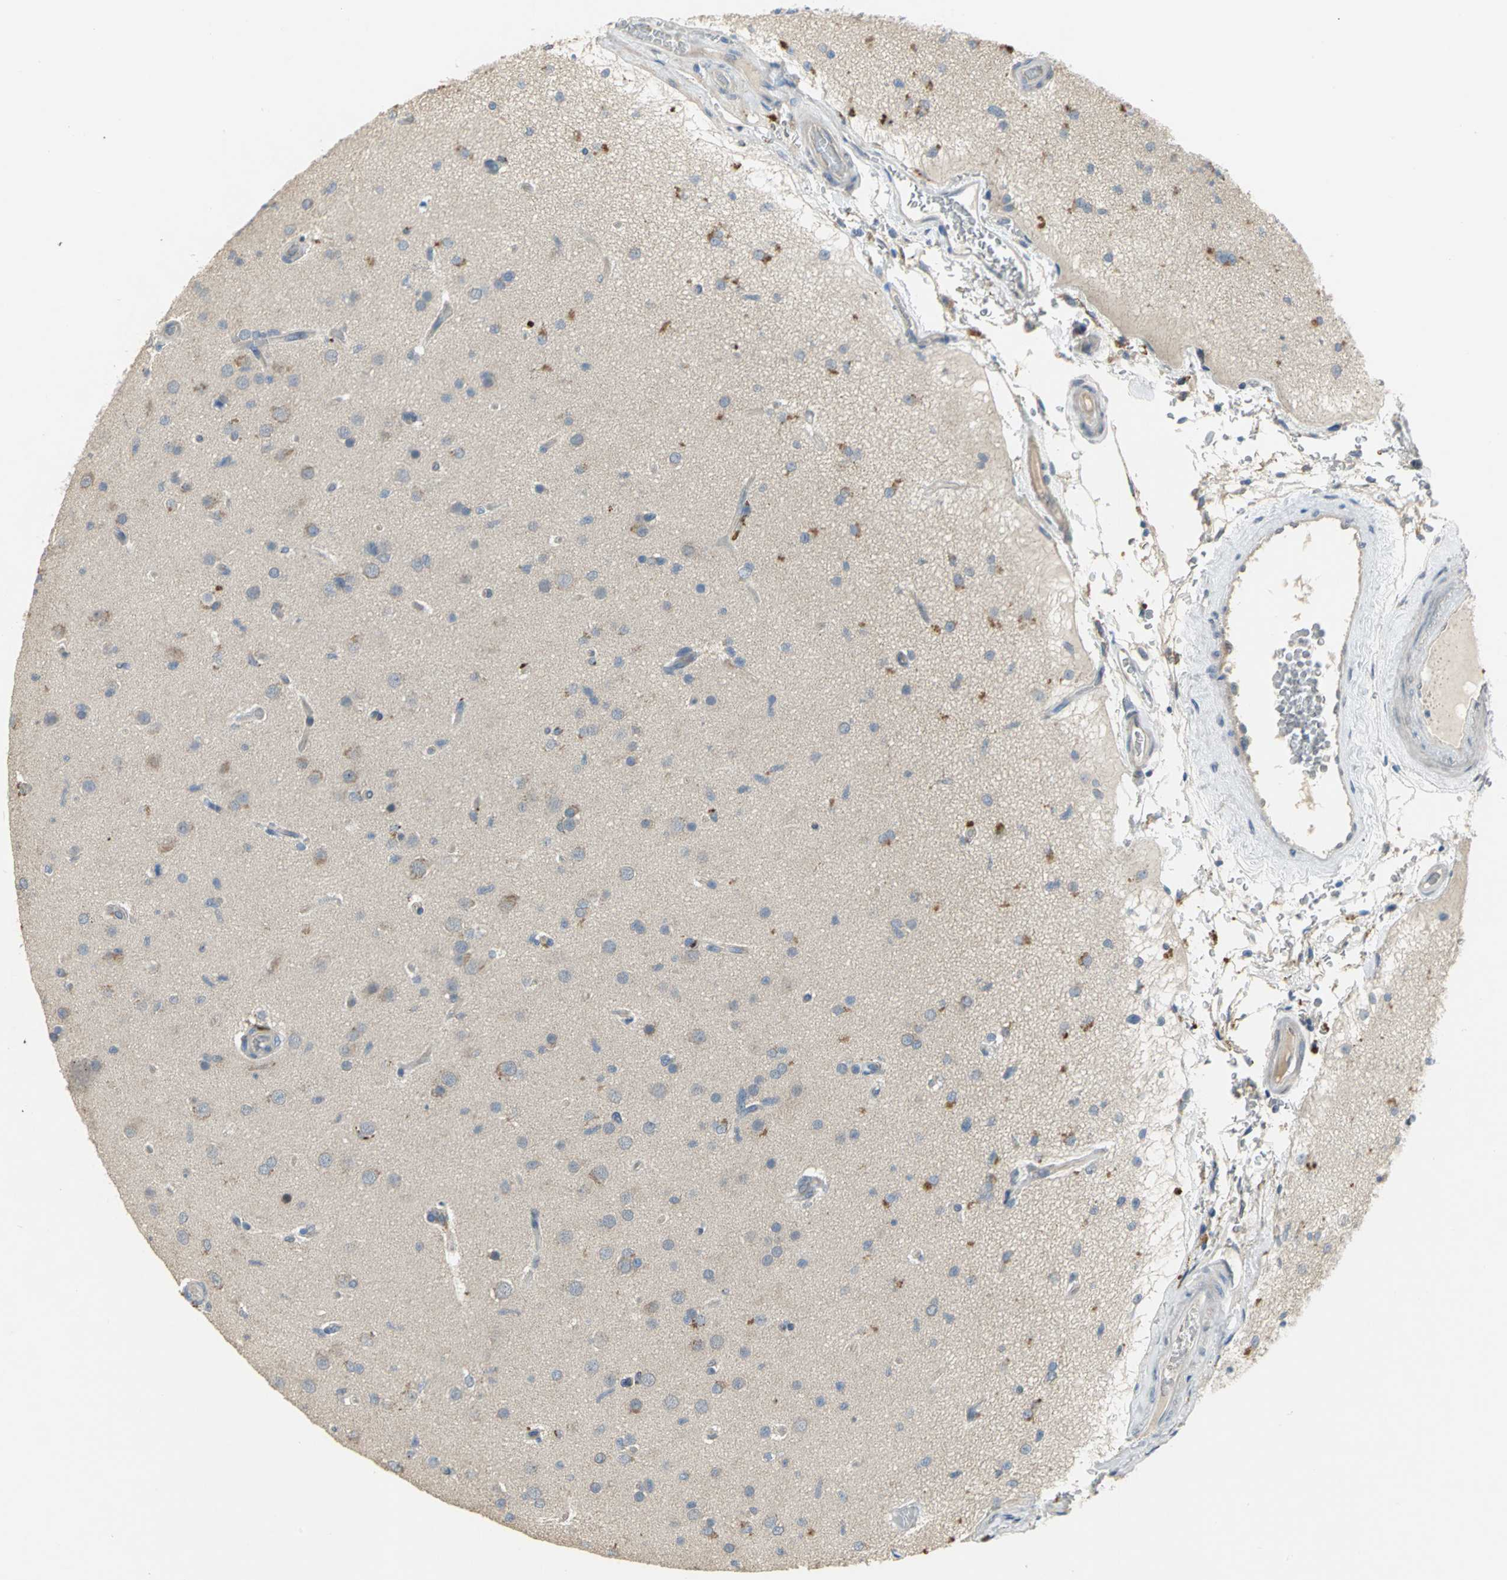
{"staining": {"intensity": "weak", "quantity": "25%-75%", "location": "cytoplasmic/membranous"}, "tissue": "glioma", "cell_type": "Tumor cells", "image_type": "cancer", "snomed": [{"axis": "morphology", "description": "Glioma, malignant, High grade"}, {"axis": "topography", "description": "Brain"}], "caption": "A photomicrograph showing weak cytoplasmic/membranous positivity in about 25%-75% of tumor cells in glioma, as visualized by brown immunohistochemical staining.", "gene": "IL17RB", "patient": {"sex": "male", "age": 33}}